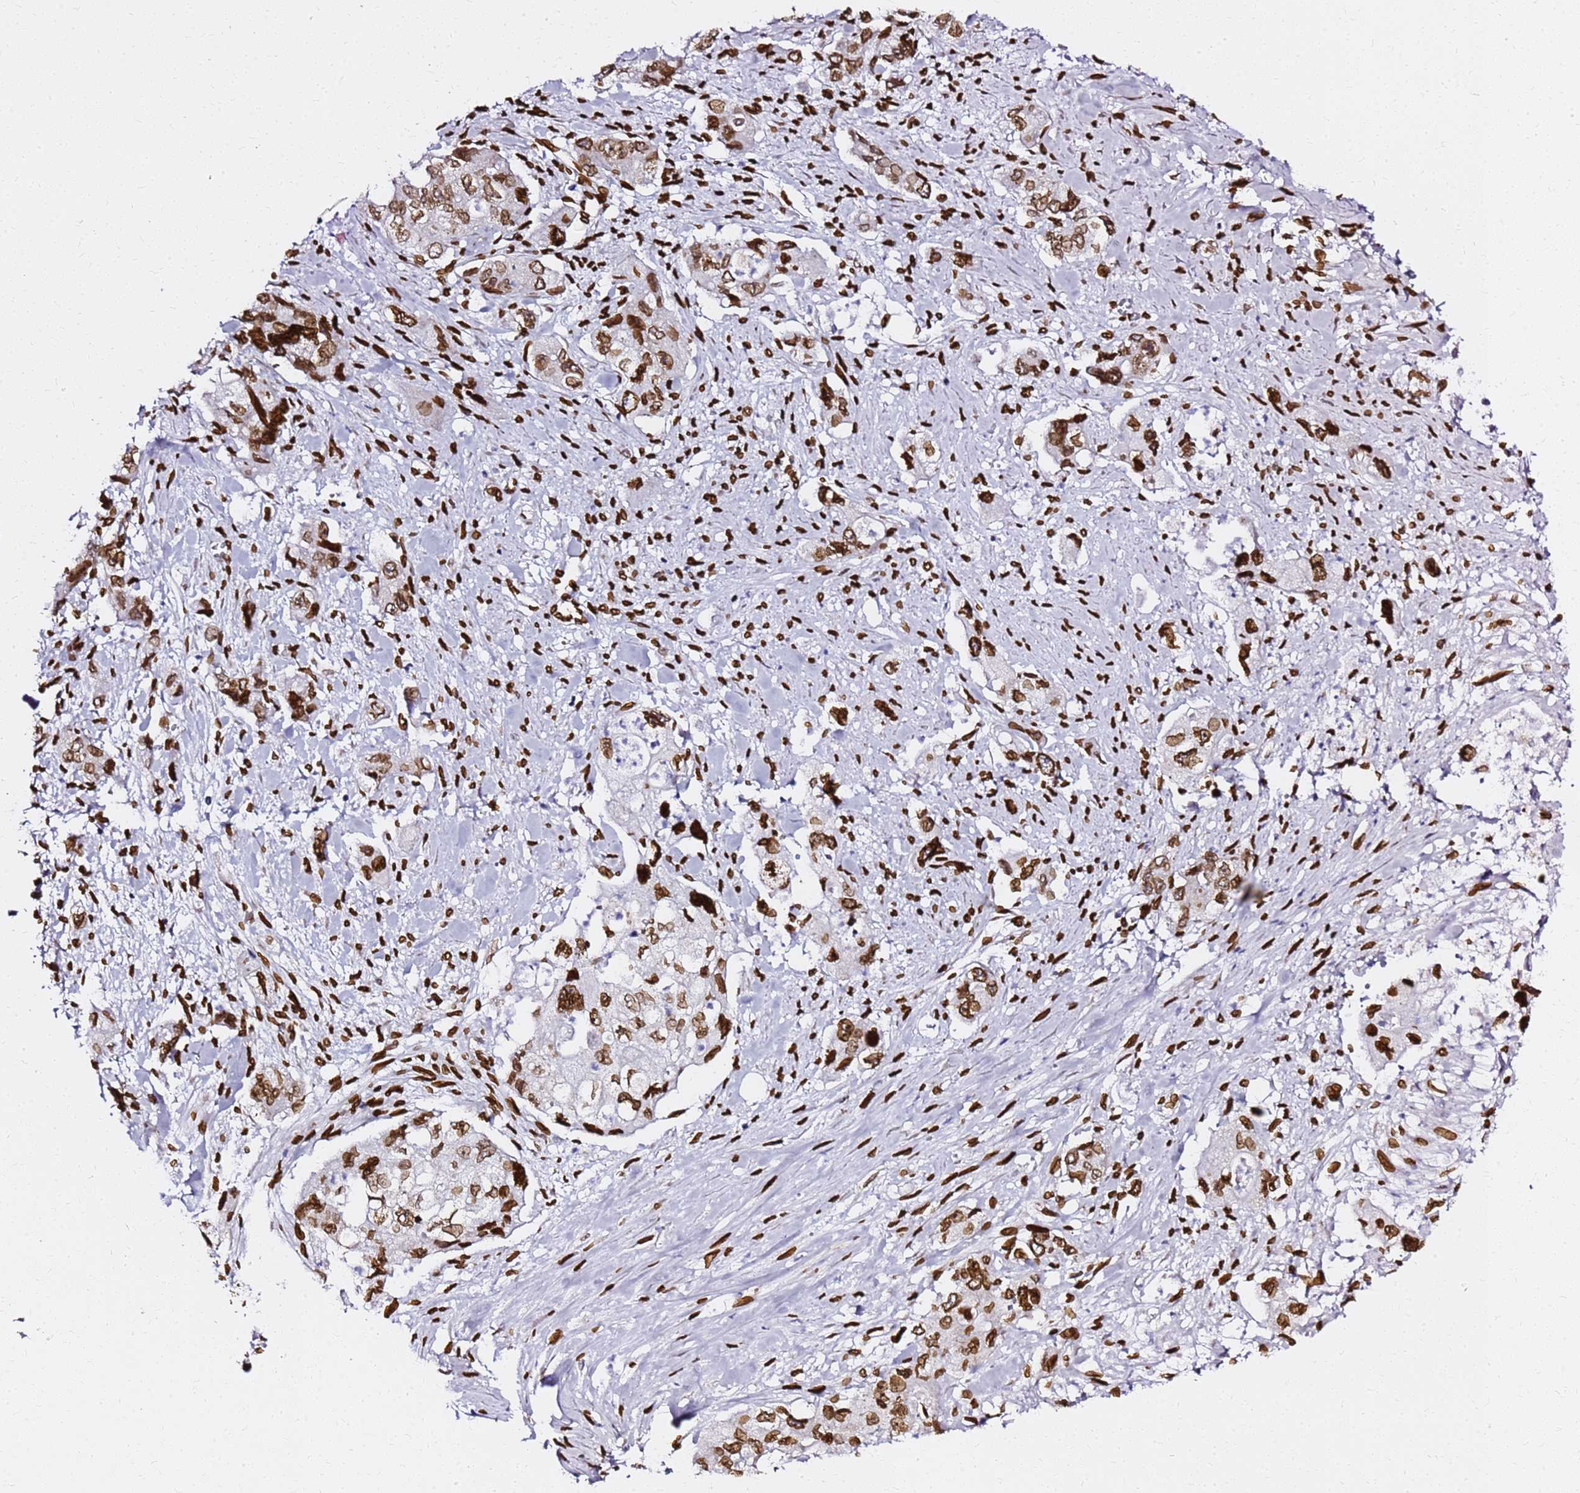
{"staining": {"intensity": "strong", "quantity": ">75%", "location": "cytoplasmic/membranous,nuclear"}, "tissue": "pancreatic cancer", "cell_type": "Tumor cells", "image_type": "cancer", "snomed": [{"axis": "morphology", "description": "Adenocarcinoma, NOS"}, {"axis": "topography", "description": "Pancreas"}], "caption": "Brown immunohistochemical staining in pancreatic cancer (adenocarcinoma) demonstrates strong cytoplasmic/membranous and nuclear positivity in approximately >75% of tumor cells.", "gene": "C6orf141", "patient": {"sex": "female", "age": 73}}